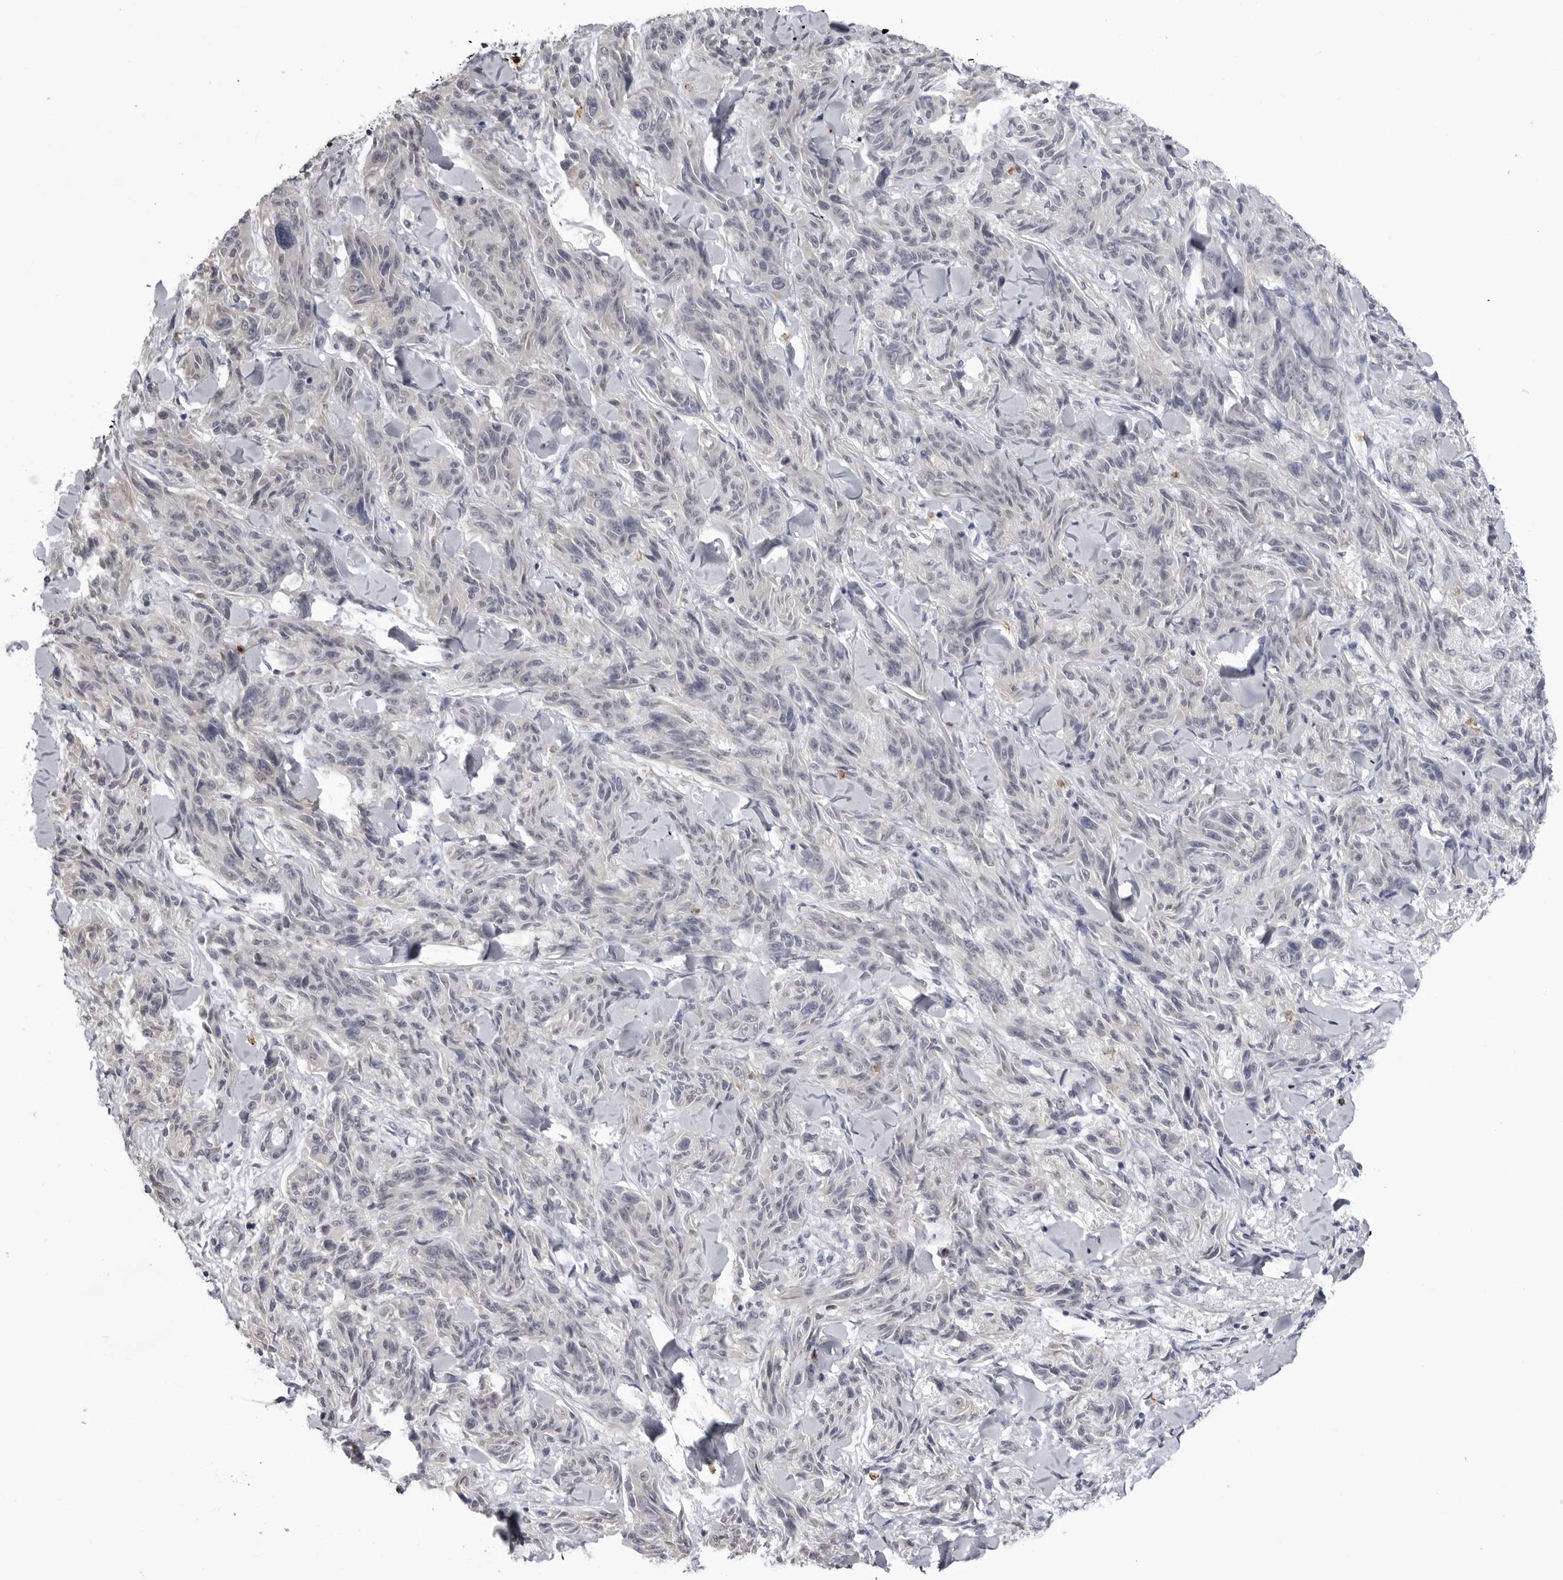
{"staining": {"intensity": "negative", "quantity": "none", "location": "none"}, "tissue": "melanoma", "cell_type": "Tumor cells", "image_type": "cancer", "snomed": [{"axis": "morphology", "description": "Malignant melanoma, NOS"}, {"axis": "topography", "description": "Skin"}], "caption": "Immunohistochemistry (IHC) image of neoplastic tissue: human melanoma stained with DAB reveals no significant protein positivity in tumor cells. Brightfield microscopy of IHC stained with DAB (3,3'-diaminobenzidine) (brown) and hematoxylin (blue), captured at high magnification.", "gene": "STAP2", "patient": {"sex": "male", "age": 53}}